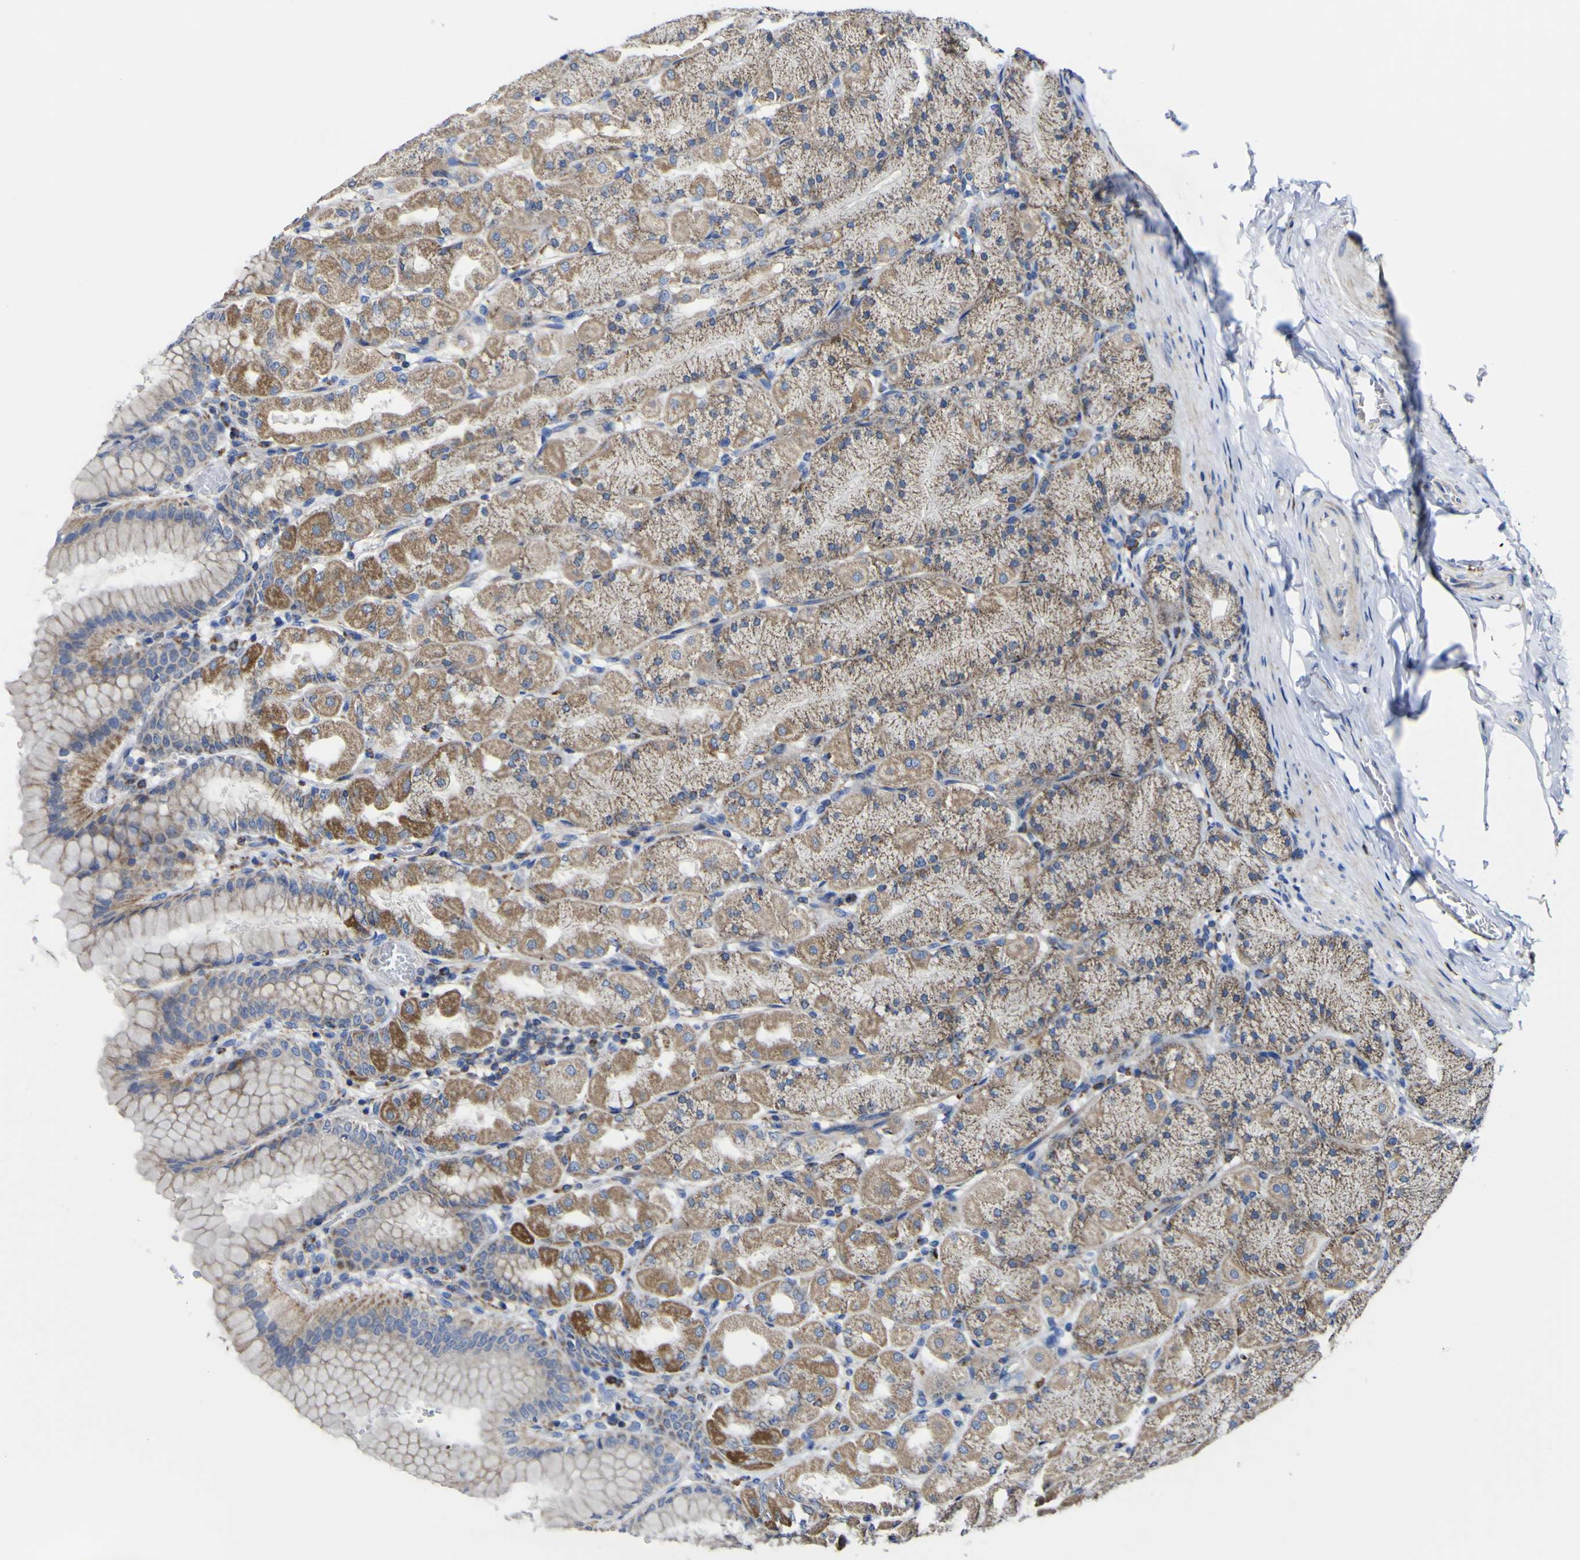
{"staining": {"intensity": "moderate", "quantity": ">75%", "location": "cytoplasmic/membranous"}, "tissue": "stomach", "cell_type": "Glandular cells", "image_type": "normal", "snomed": [{"axis": "morphology", "description": "Normal tissue, NOS"}, {"axis": "topography", "description": "Stomach, upper"}], "caption": "Immunohistochemical staining of benign human stomach shows medium levels of moderate cytoplasmic/membranous staining in about >75% of glandular cells. Nuclei are stained in blue.", "gene": "CCDC90B", "patient": {"sex": "female", "age": 56}}